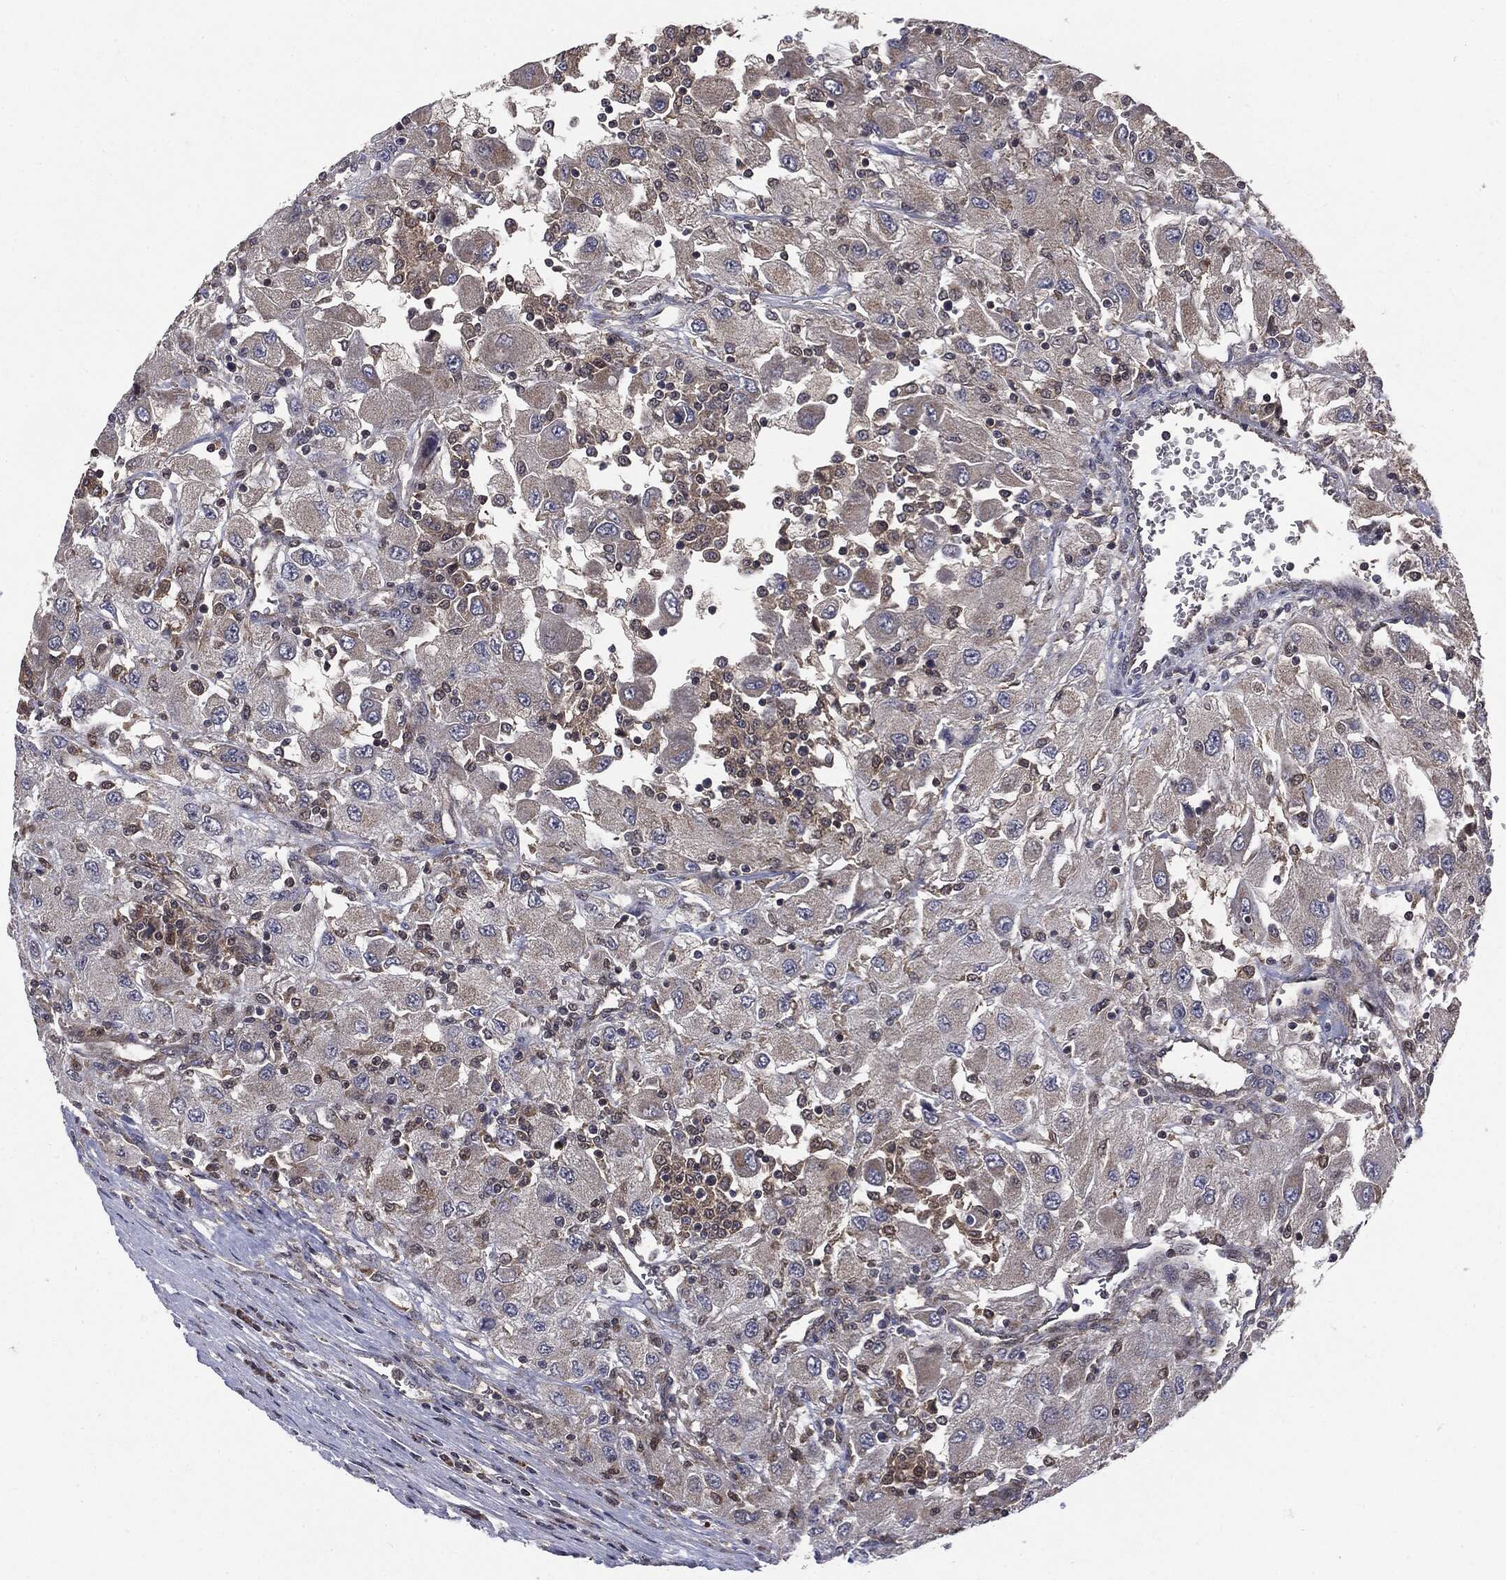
{"staining": {"intensity": "negative", "quantity": "none", "location": "none"}, "tissue": "renal cancer", "cell_type": "Tumor cells", "image_type": "cancer", "snomed": [{"axis": "morphology", "description": "Adenocarcinoma, NOS"}, {"axis": "topography", "description": "Kidney"}], "caption": "Immunohistochemical staining of human renal cancer (adenocarcinoma) shows no significant expression in tumor cells.", "gene": "PTPA", "patient": {"sex": "female", "age": 67}}